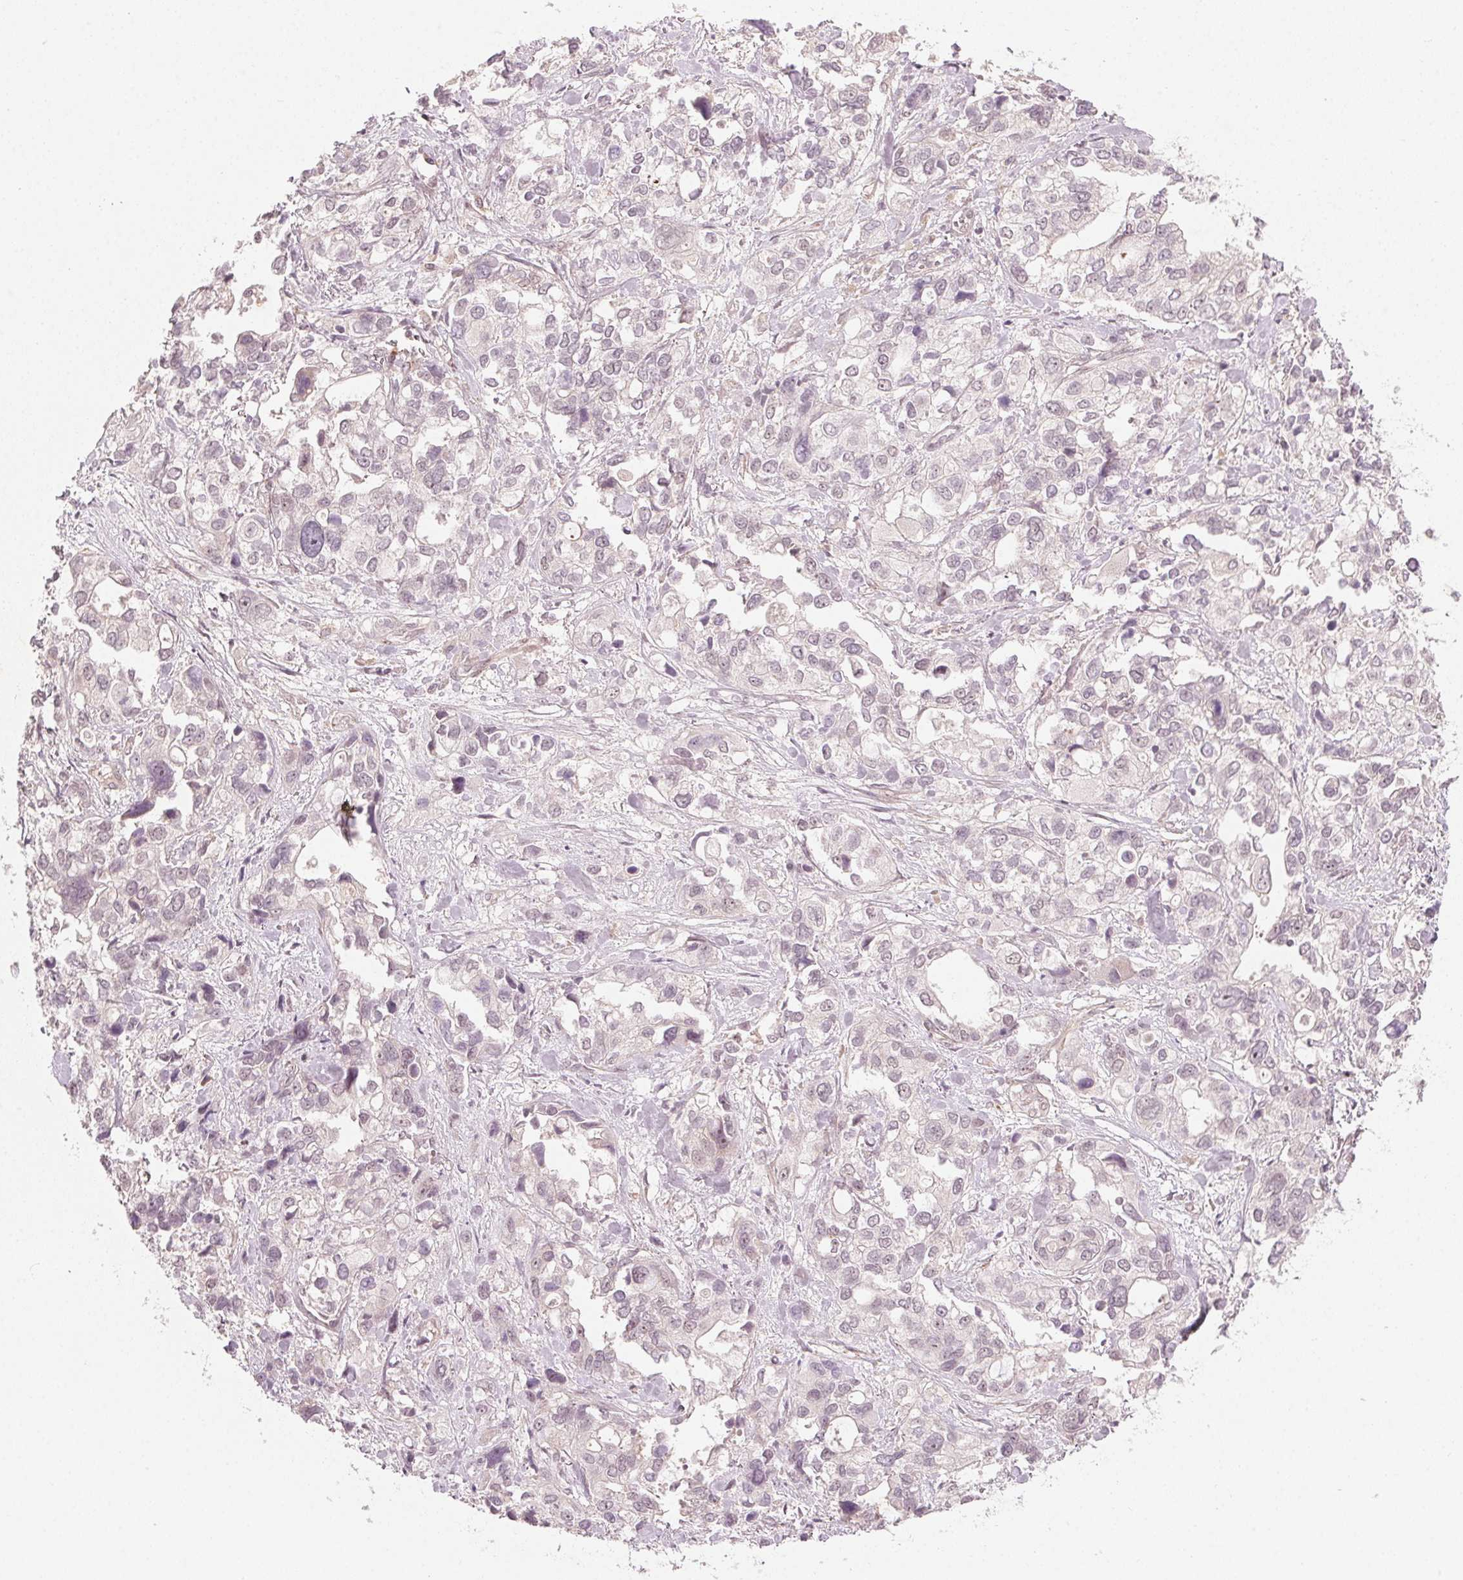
{"staining": {"intensity": "negative", "quantity": "none", "location": "none"}, "tissue": "stomach cancer", "cell_type": "Tumor cells", "image_type": "cancer", "snomed": [{"axis": "morphology", "description": "Adenocarcinoma, NOS"}, {"axis": "topography", "description": "Stomach, upper"}], "caption": "This histopathology image is of adenocarcinoma (stomach) stained with IHC to label a protein in brown with the nuclei are counter-stained blue. There is no staining in tumor cells.", "gene": "TUB", "patient": {"sex": "female", "age": 81}}